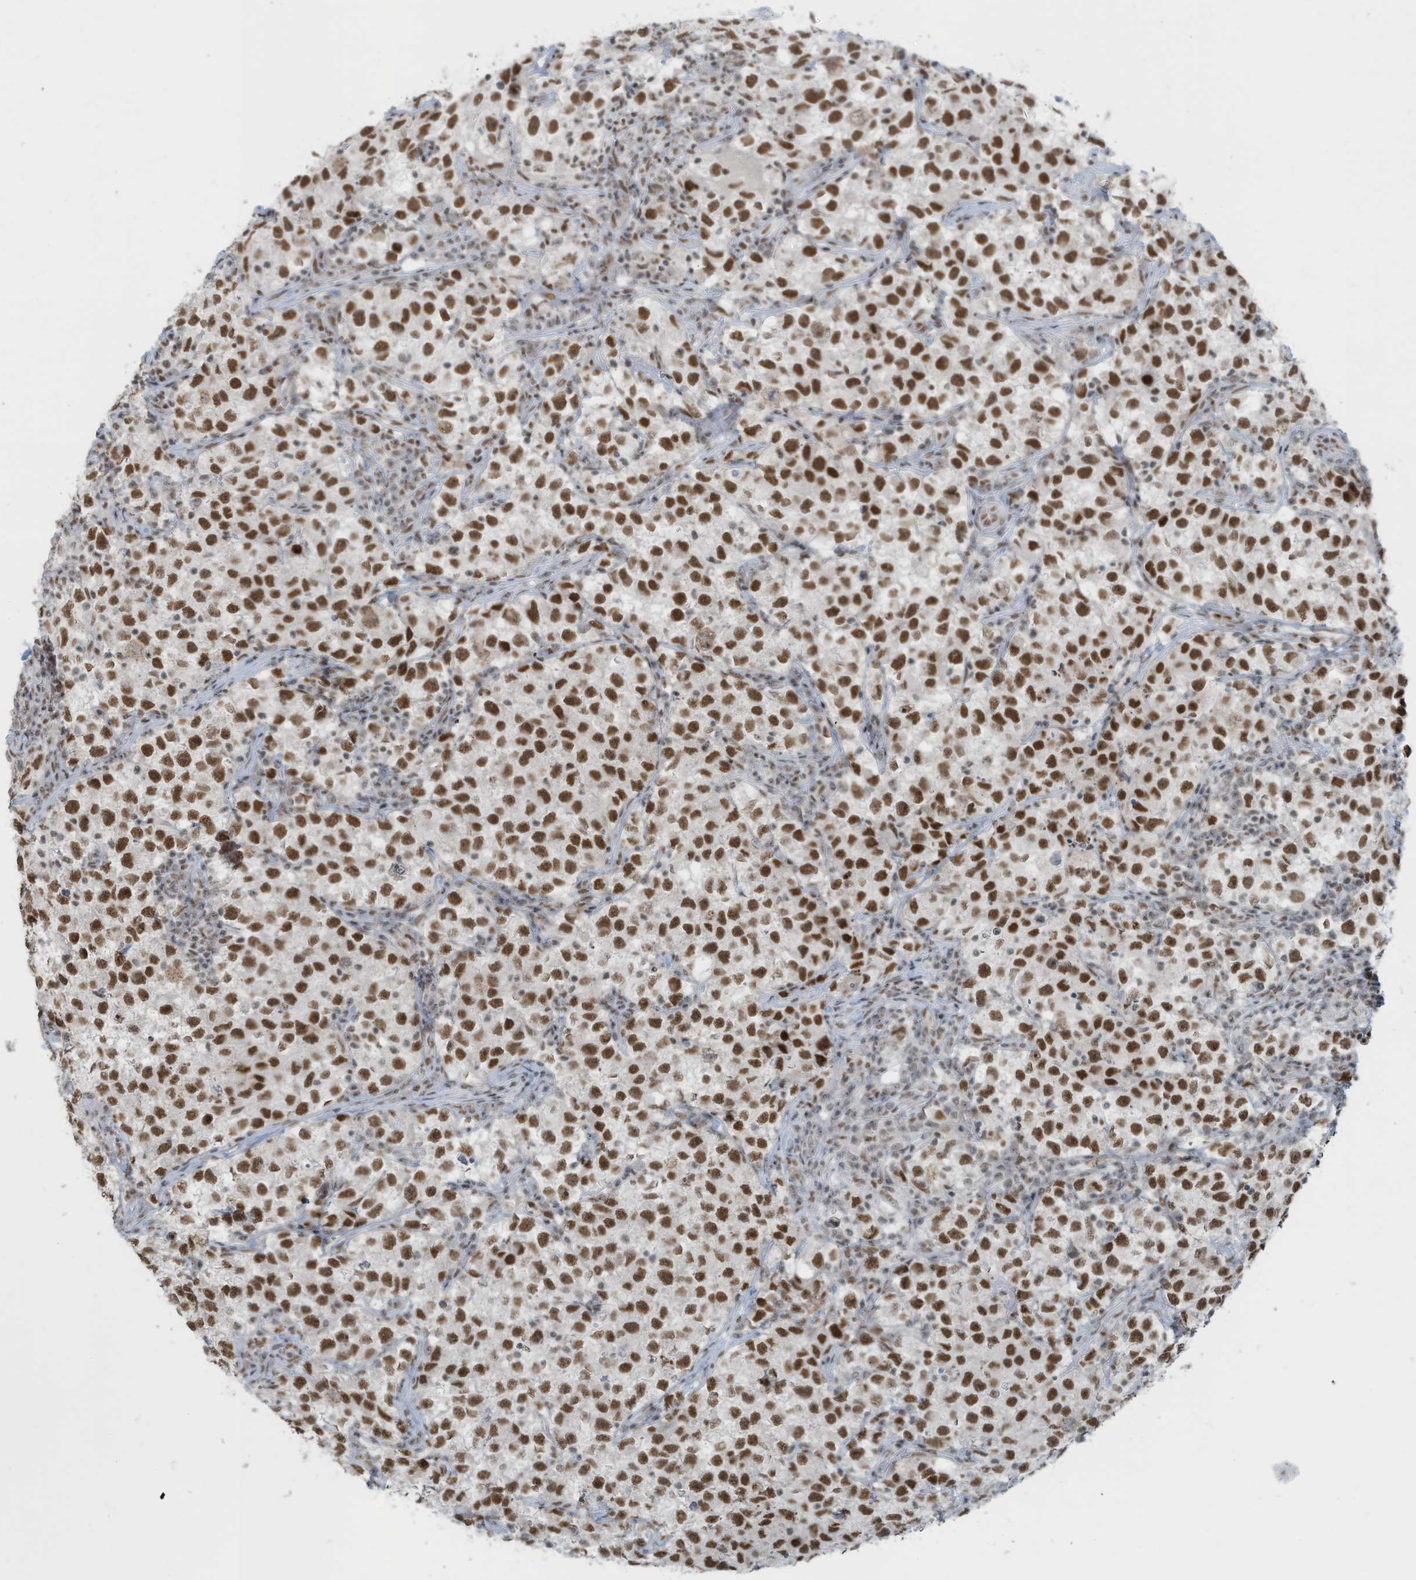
{"staining": {"intensity": "strong", "quantity": ">75%", "location": "nuclear"}, "tissue": "testis cancer", "cell_type": "Tumor cells", "image_type": "cancer", "snomed": [{"axis": "morphology", "description": "Seminoma, NOS"}, {"axis": "topography", "description": "Testis"}], "caption": "Tumor cells demonstrate strong nuclear staining in approximately >75% of cells in seminoma (testis).", "gene": "WRNIP1", "patient": {"sex": "male", "age": 22}}